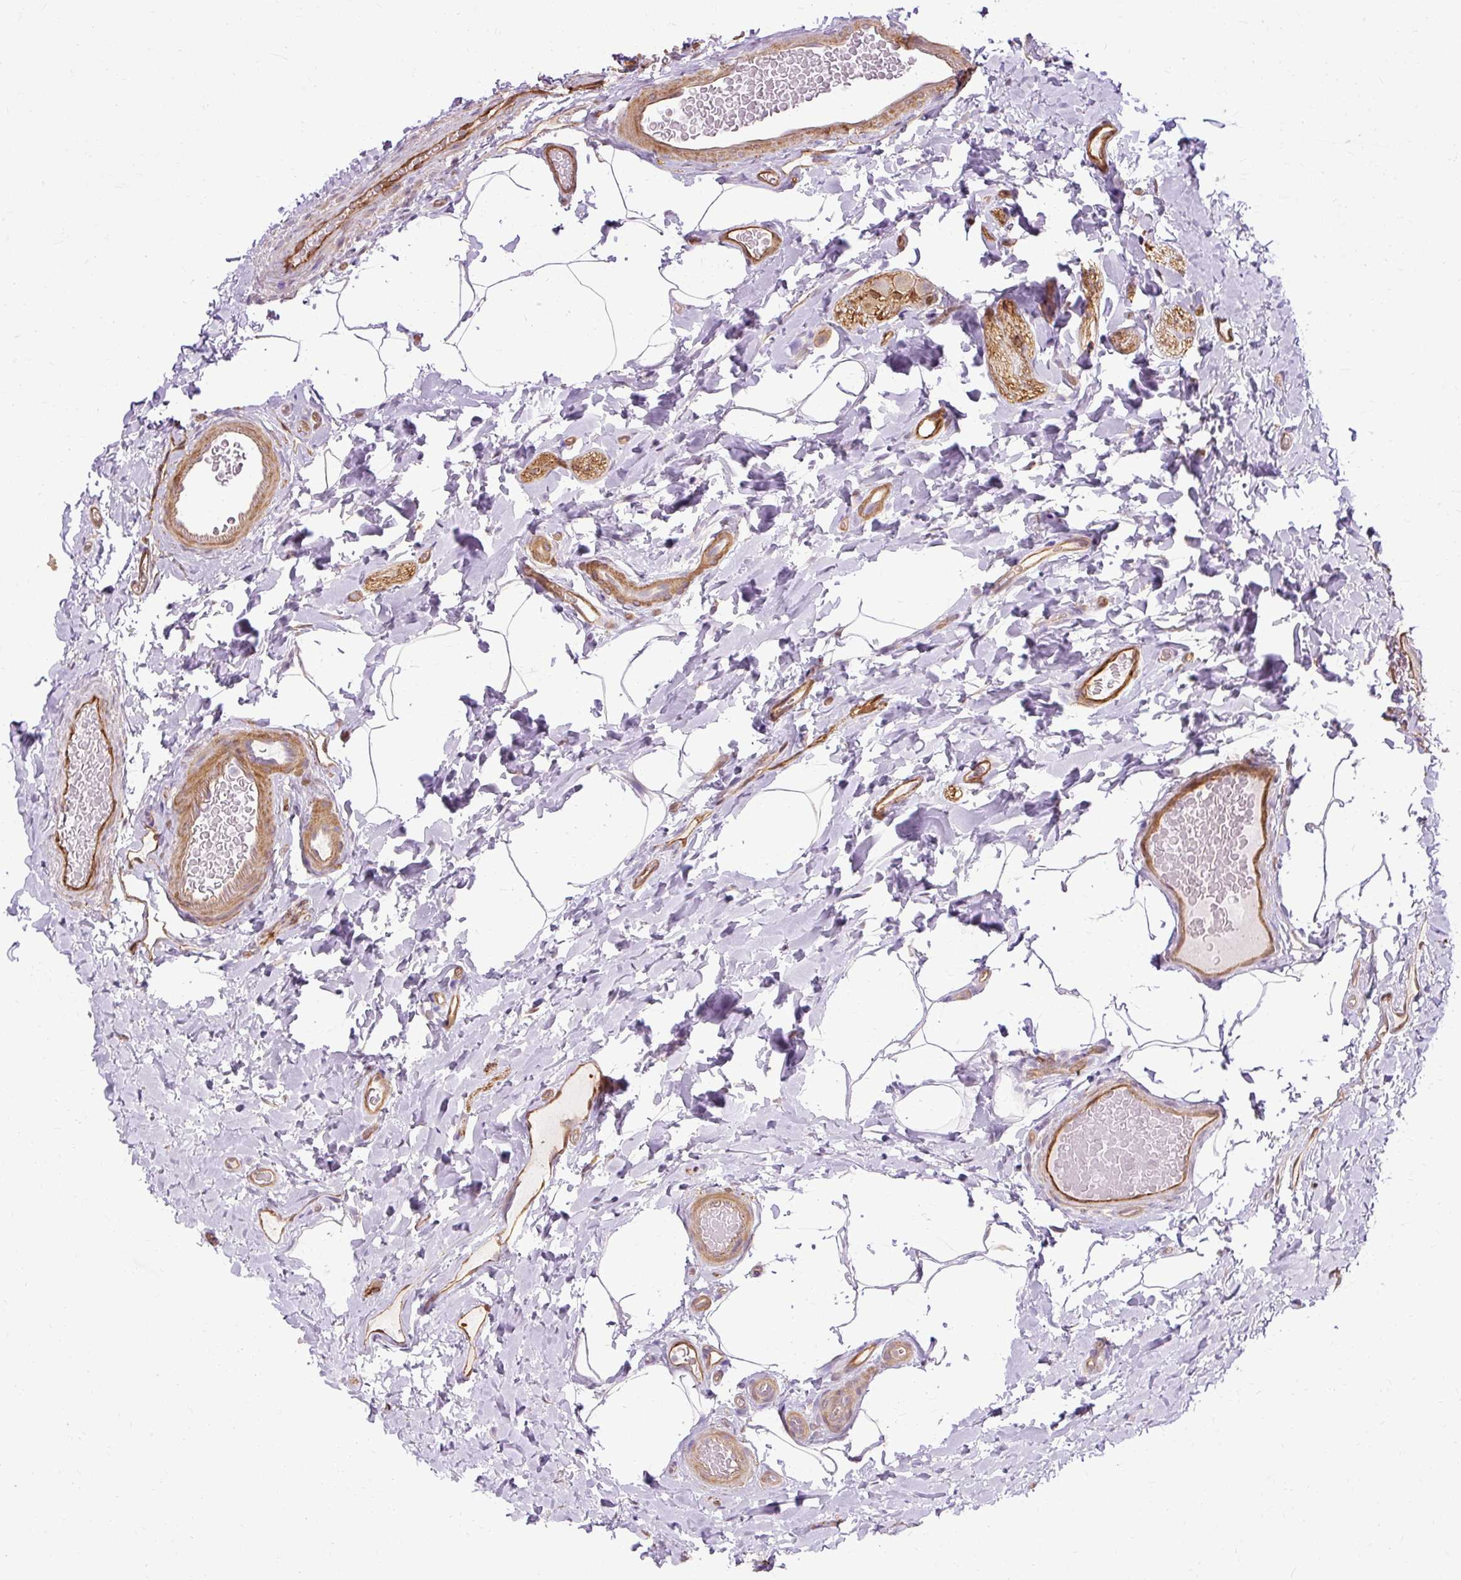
{"staining": {"intensity": "moderate", "quantity": ">75%", "location": "cytoplasmic/membranous"}, "tissue": "colon", "cell_type": "Endothelial cells", "image_type": "normal", "snomed": [{"axis": "morphology", "description": "Normal tissue, NOS"}, {"axis": "topography", "description": "Colon"}], "caption": "Benign colon displays moderate cytoplasmic/membranous expression in about >75% of endothelial cells.", "gene": "CNN3", "patient": {"sex": "male", "age": 46}}